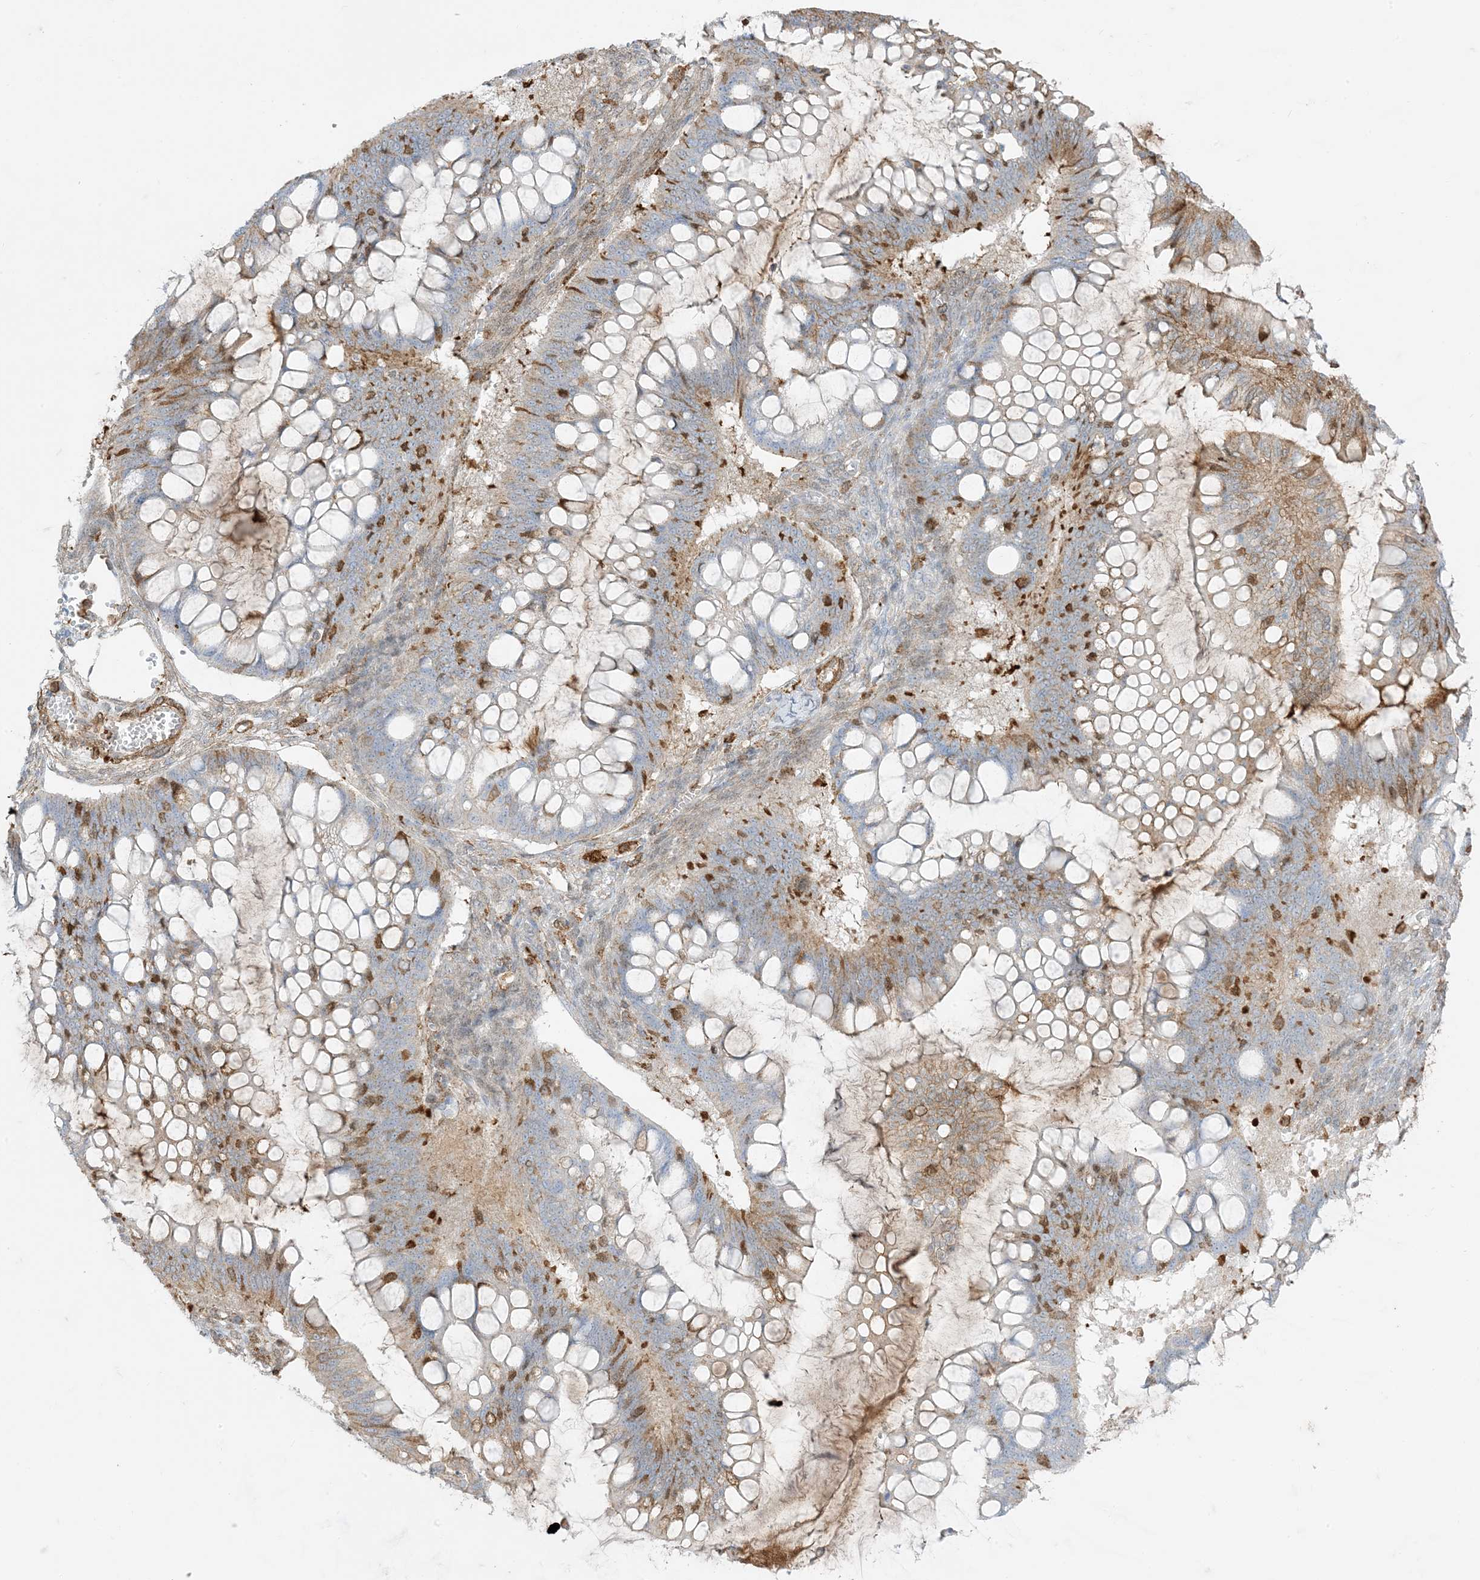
{"staining": {"intensity": "negative", "quantity": "none", "location": "none"}, "tissue": "ovarian cancer", "cell_type": "Tumor cells", "image_type": "cancer", "snomed": [{"axis": "morphology", "description": "Cystadenocarcinoma, mucinous, NOS"}, {"axis": "topography", "description": "Ovary"}], "caption": "The IHC micrograph has no significant staining in tumor cells of ovarian cancer tissue. Brightfield microscopy of immunohistochemistry stained with DAB (brown) and hematoxylin (blue), captured at high magnification.", "gene": "GSN", "patient": {"sex": "female", "age": 73}}